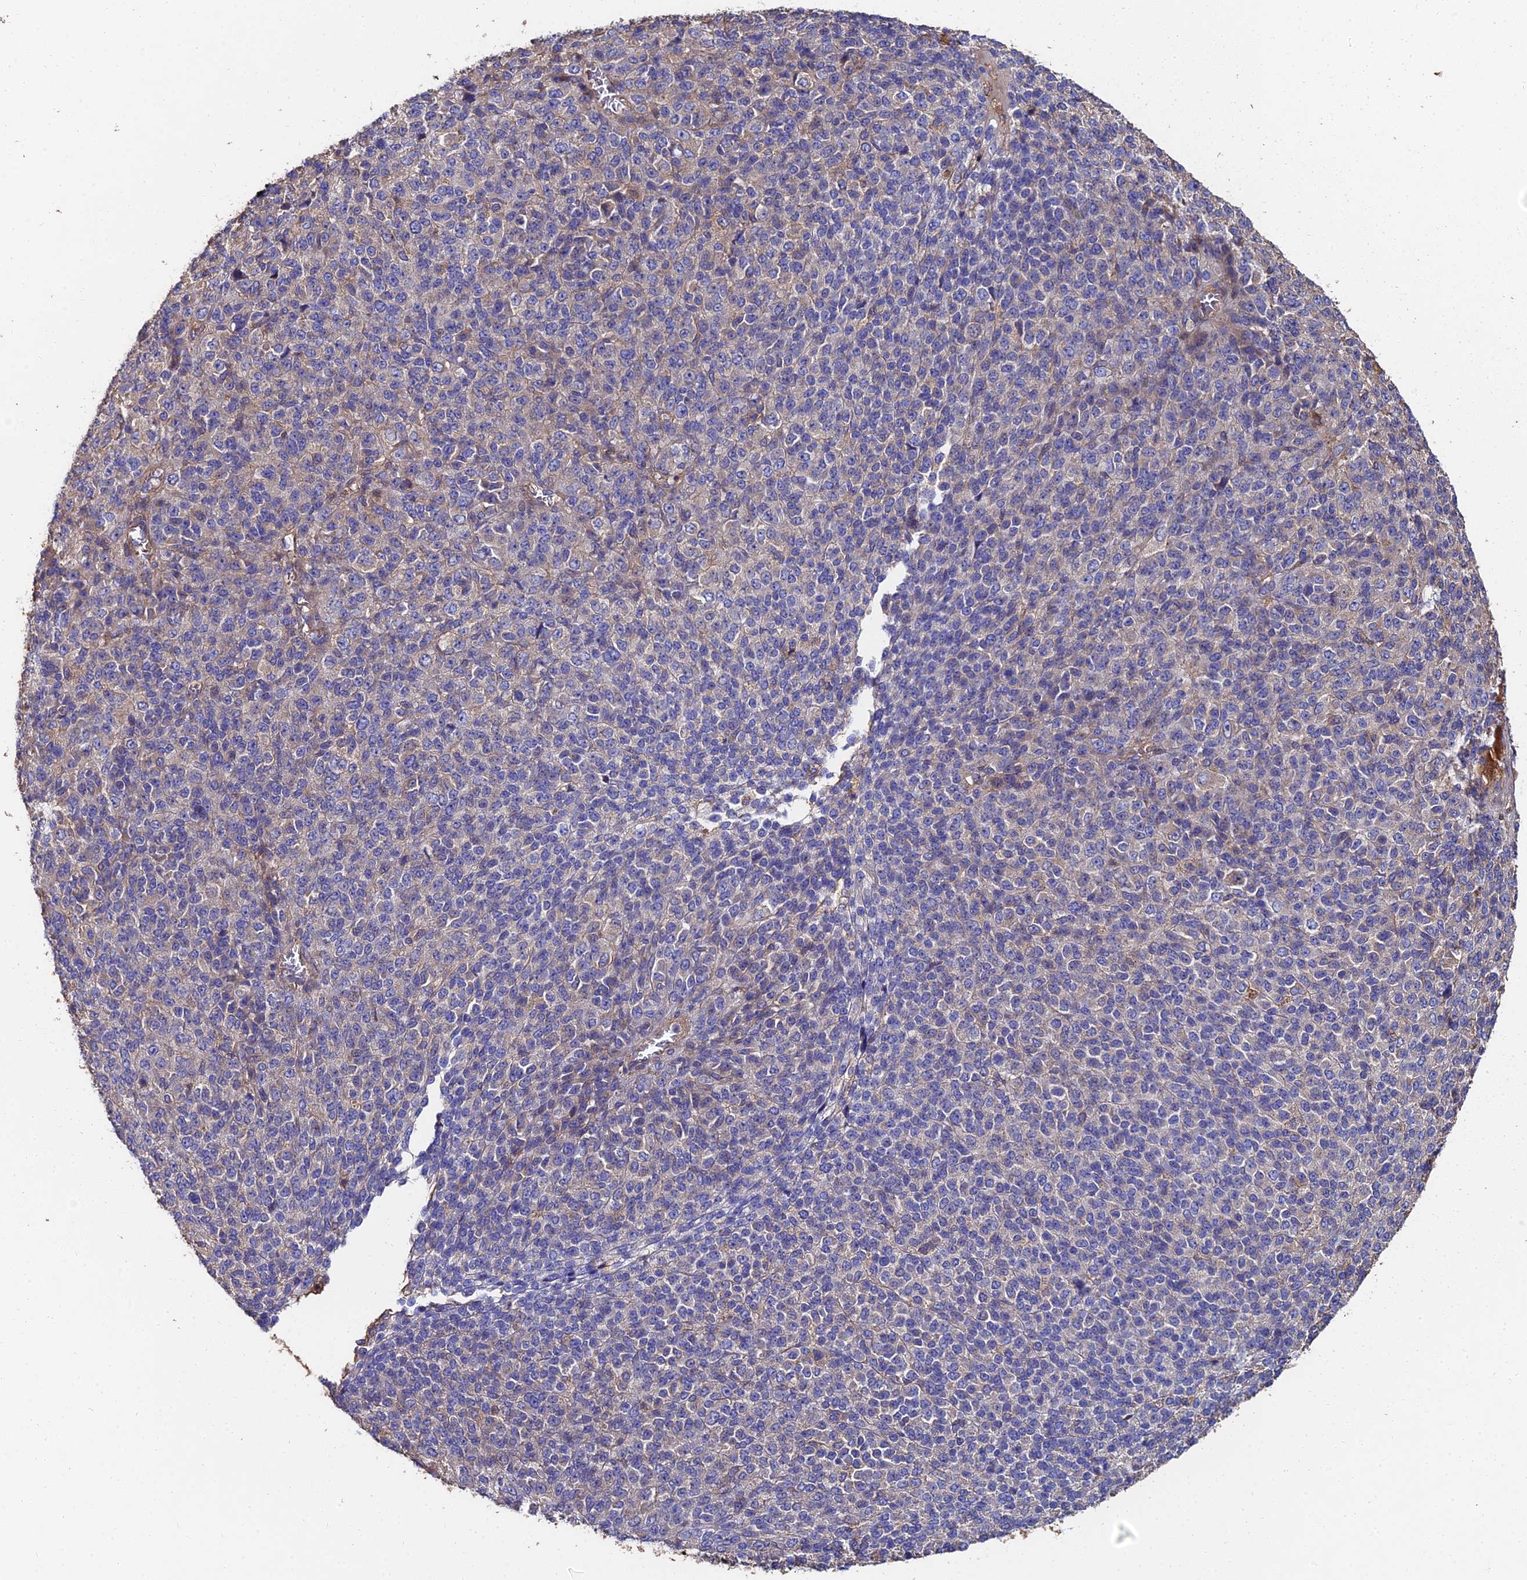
{"staining": {"intensity": "weak", "quantity": "<25%", "location": "cytoplasmic/membranous"}, "tissue": "melanoma", "cell_type": "Tumor cells", "image_type": "cancer", "snomed": [{"axis": "morphology", "description": "Malignant melanoma, Metastatic site"}, {"axis": "topography", "description": "Brain"}], "caption": "An immunohistochemistry (IHC) histopathology image of melanoma is shown. There is no staining in tumor cells of melanoma.", "gene": "EXT1", "patient": {"sex": "female", "age": 56}}